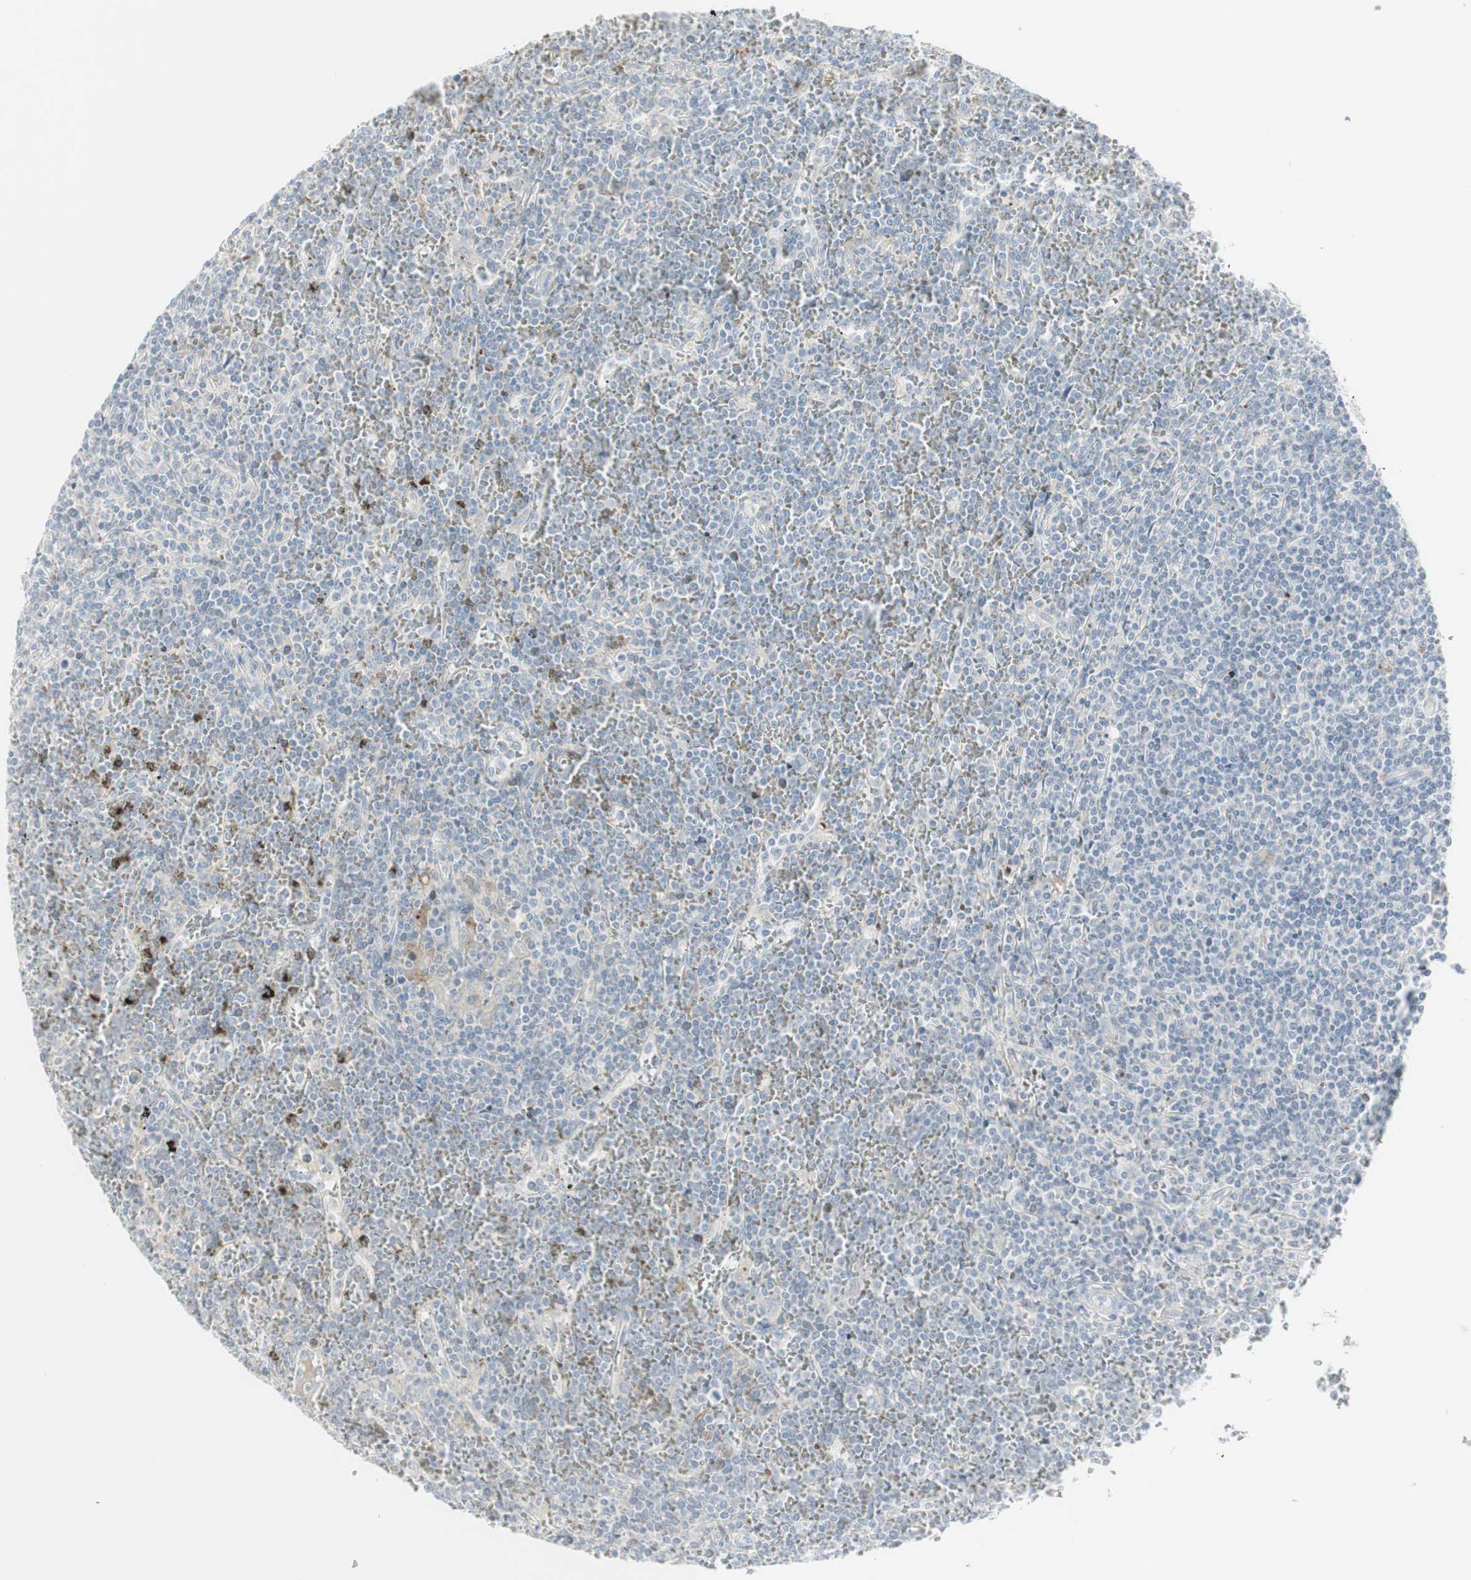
{"staining": {"intensity": "negative", "quantity": "none", "location": "none"}, "tissue": "lymphoma", "cell_type": "Tumor cells", "image_type": "cancer", "snomed": [{"axis": "morphology", "description": "Malignant lymphoma, non-Hodgkin's type, Low grade"}, {"axis": "topography", "description": "Spleen"}], "caption": "Immunohistochemistry histopathology image of neoplastic tissue: lymphoma stained with DAB shows no significant protein positivity in tumor cells.", "gene": "MDK", "patient": {"sex": "female", "age": 19}}